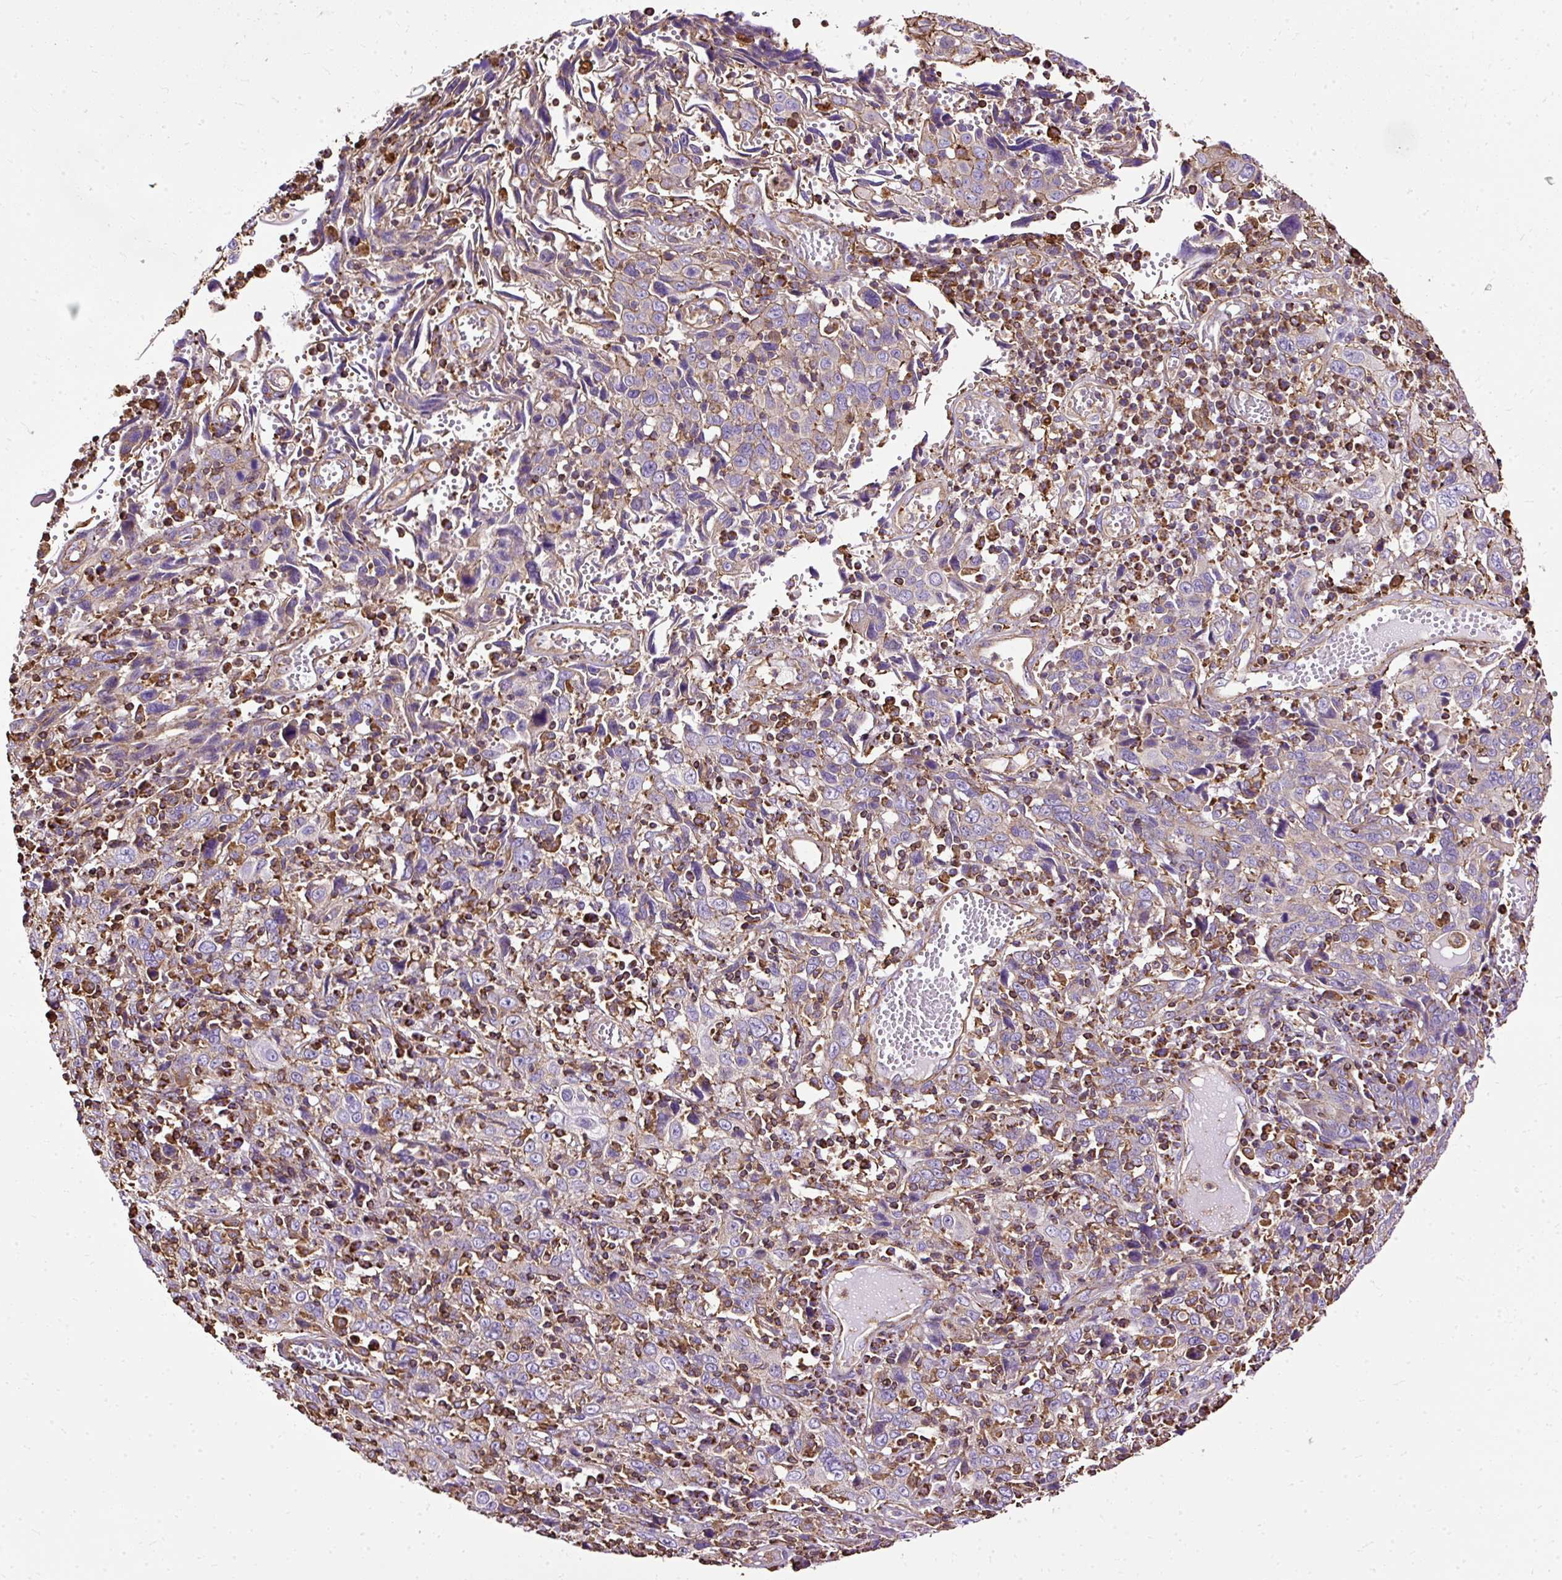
{"staining": {"intensity": "weak", "quantity": "25%-75%", "location": "cytoplasmic/membranous"}, "tissue": "cervical cancer", "cell_type": "Tumor cells", "image_type": "cancer", "snomed": [{"axis": "morphology", "description": "Squamous cell carcinoma, NOS"}, {"axis": "topography", "description": "Cervix"}], "caption": "Immunohistochemical staining of human cervical squamous cell carcinoma demonstrates weak cytoplasmic/membranous protein expression in approximately 25%-75% of tumor cells.", "gene": "KLHL11", "patient": {"sex": "female", "age": 46}}